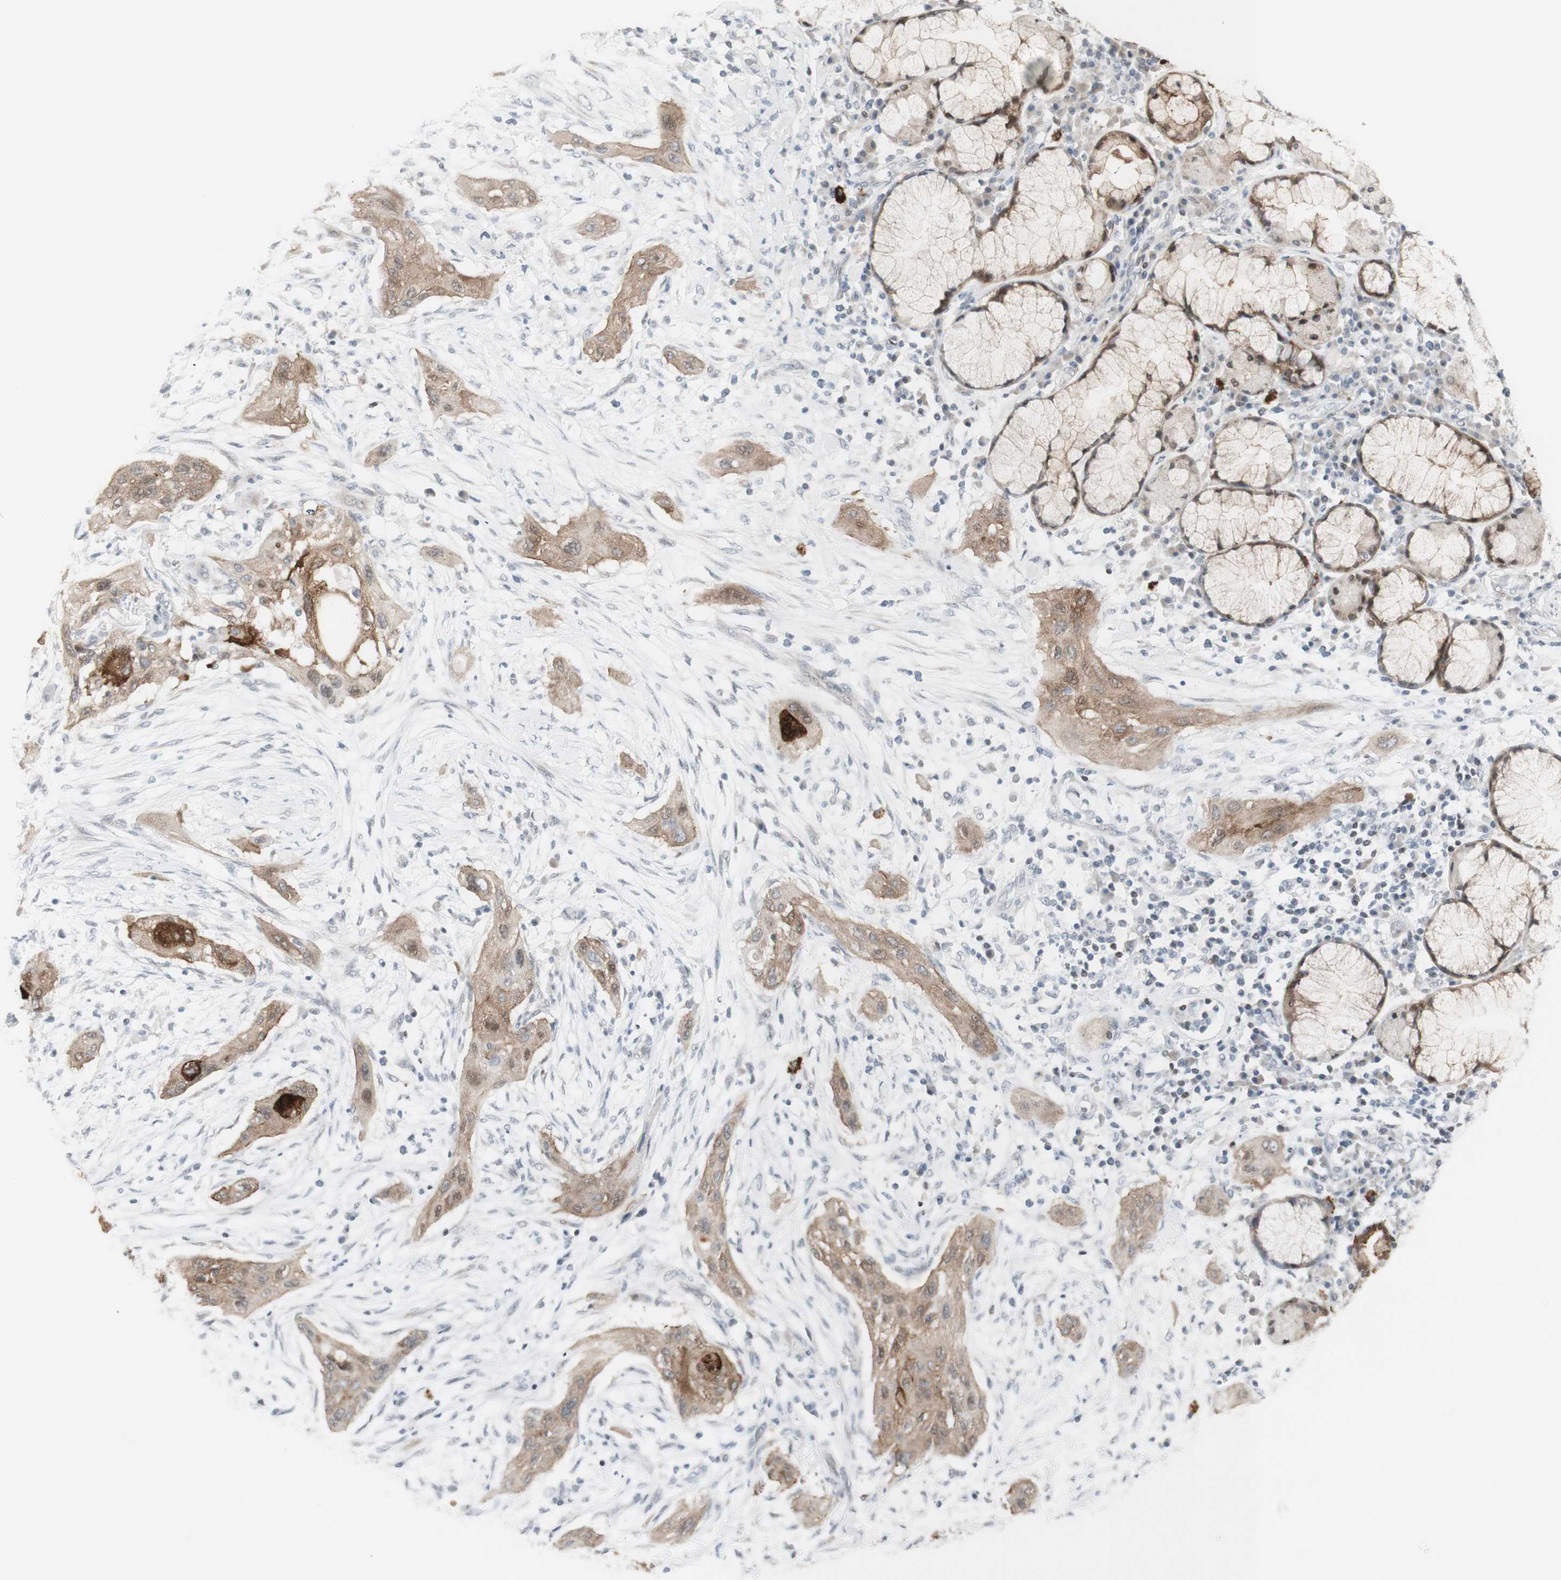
{"staining": {"intensity": "moderate", "quantity": ">75%", "location": "cytoplasmic/membranous"}, "tissue": "lung cancer", "cell_type": "Tumor cells", "image_type": "cancer", "snomed": [{"axis": "morphology", "description": "Squamous cell carcinoma, NOS"}, {"axis": "topography", "description": "Lung"}], "caption": "This micrograph demonstrates lung squamous cell carcinoma stained with immunohistochemistry to label a protein in brown. The cytoplasmic/membranous of tumor cells show moderate positivity for the protein. Nuclei are counter-stained blue.", "gene": "C1orf116", "patient": {"sex": "female", "age": 47}}